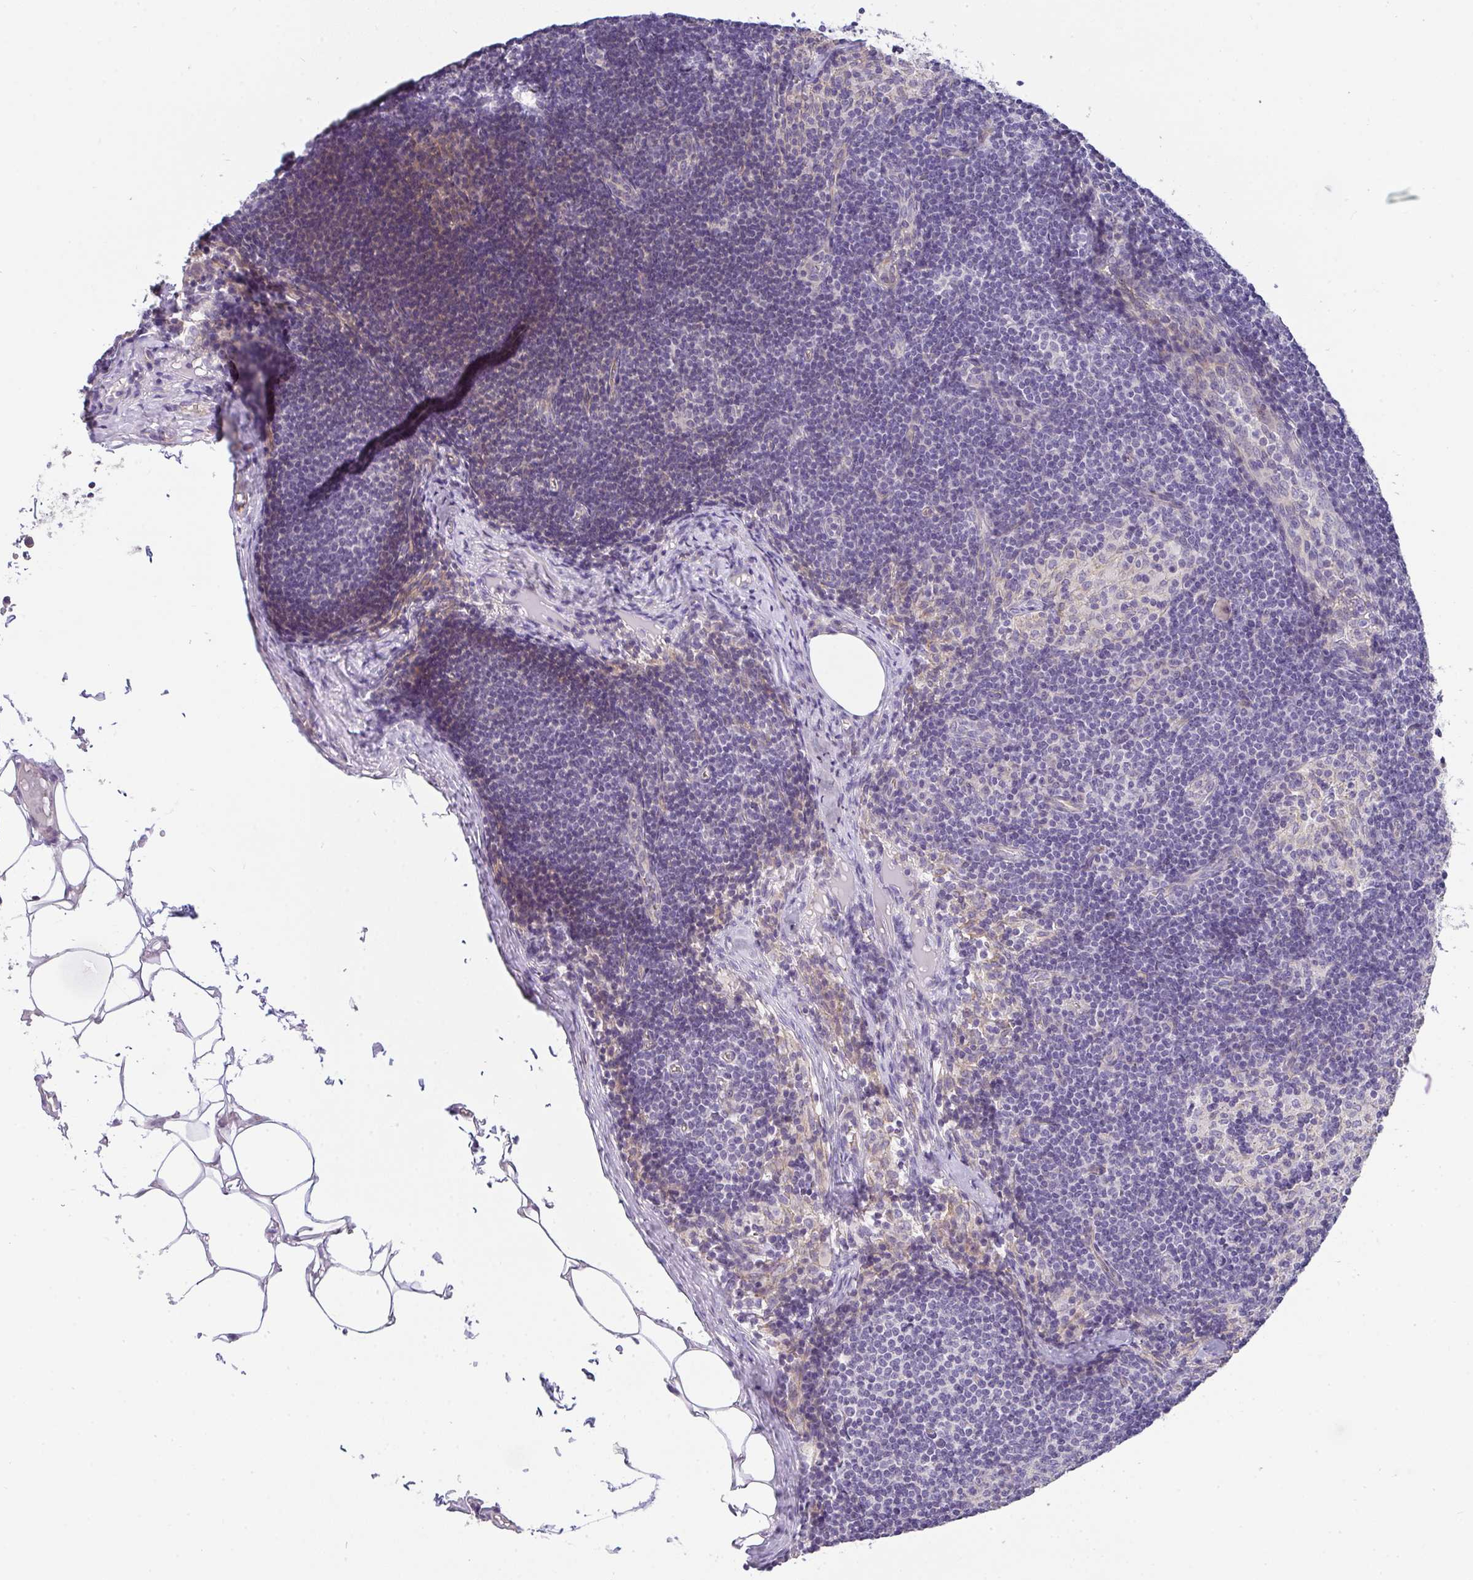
{"staining": {"intensity": "weak", "quantity": "<25%", "location": "cytoplasmic/membranous"}, "tissue": "lymph node", "cell_type": "Non-germinal center cells", "image_type": "normal", "snomed": [{"axis": "morphology", "description": "Normal tissue, NOS"}, {"axis": "topography", "description": "Lymph node"}], "caption": "An IHC photomicrograph of normal lymph node is shown. There is no staining in non-germinal center cells of lymph node.", "gene": "FILIP1", "patient": {"sex": "female", "age": 31}}